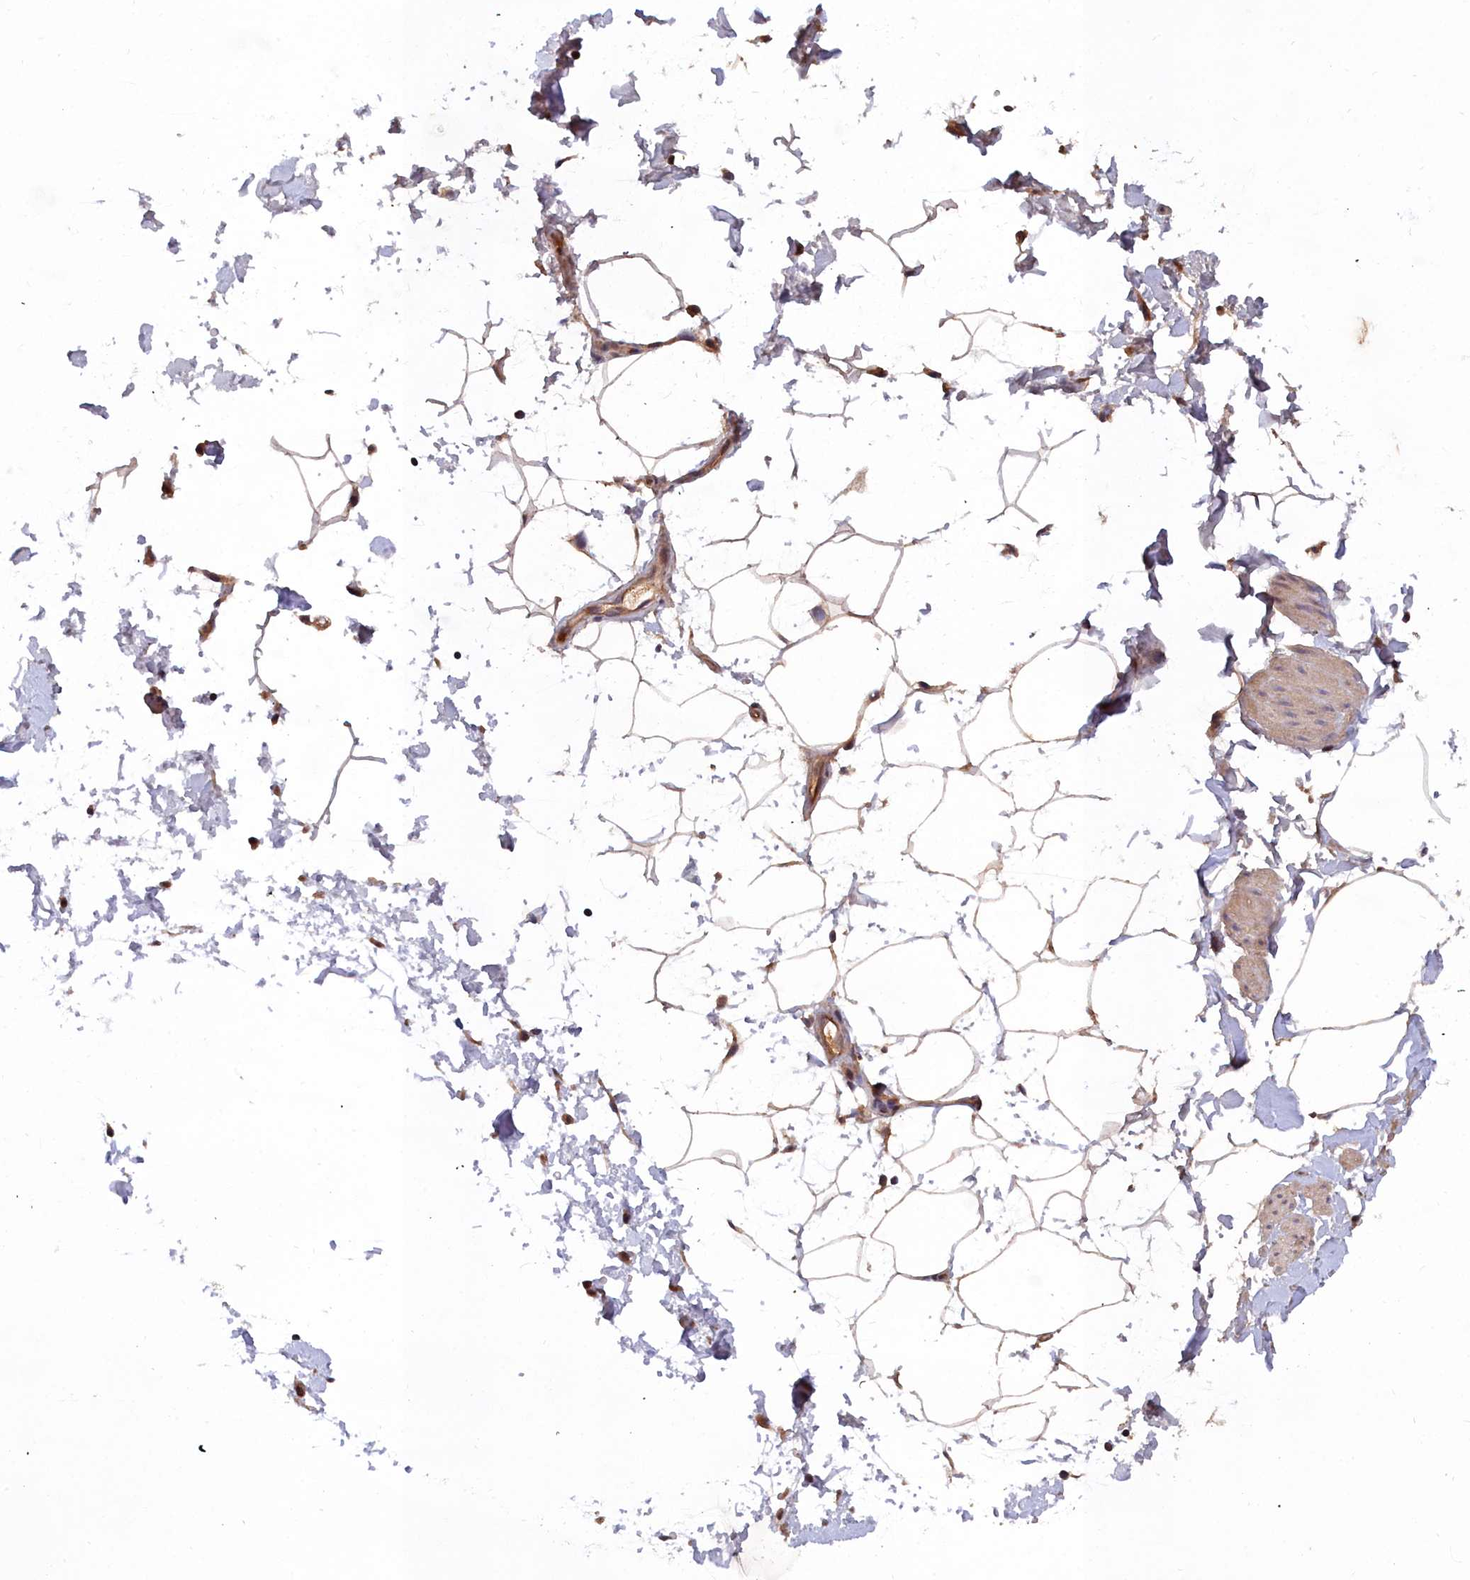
{"staining": {"intensity": "weak", "quantity": "25%-75%", "location": "cytoplasmic/membranous"}, "tissue": "adipose tissue", "cell_type": "Adipocytes", "image_type": "normal", "snomed": [{"axis": "morphology", "description": "Normal tissue, NOS"}, {"axis": "topography", "description": "Soft tissue"}, {"axis": "topography", "description": "Adipose tissue"}, {"axis": "topography", "description": "Vascular tissue"}, {"axis": "topography", "description": "Peripheral nerve tissue"}], "caption": "Immunohistochemistry (IHC) micrograph of normal adipose tissue: adipose tissue stained using immunohistochemistry reveals low levels of weak protein expression localized specifically in the cytoplasmic/membranous of adipocytes, appearing as a cytoplasmic/membranous brown color.", "gene": "GFRA2", "patient": {"sex": "male", "age": 74}}